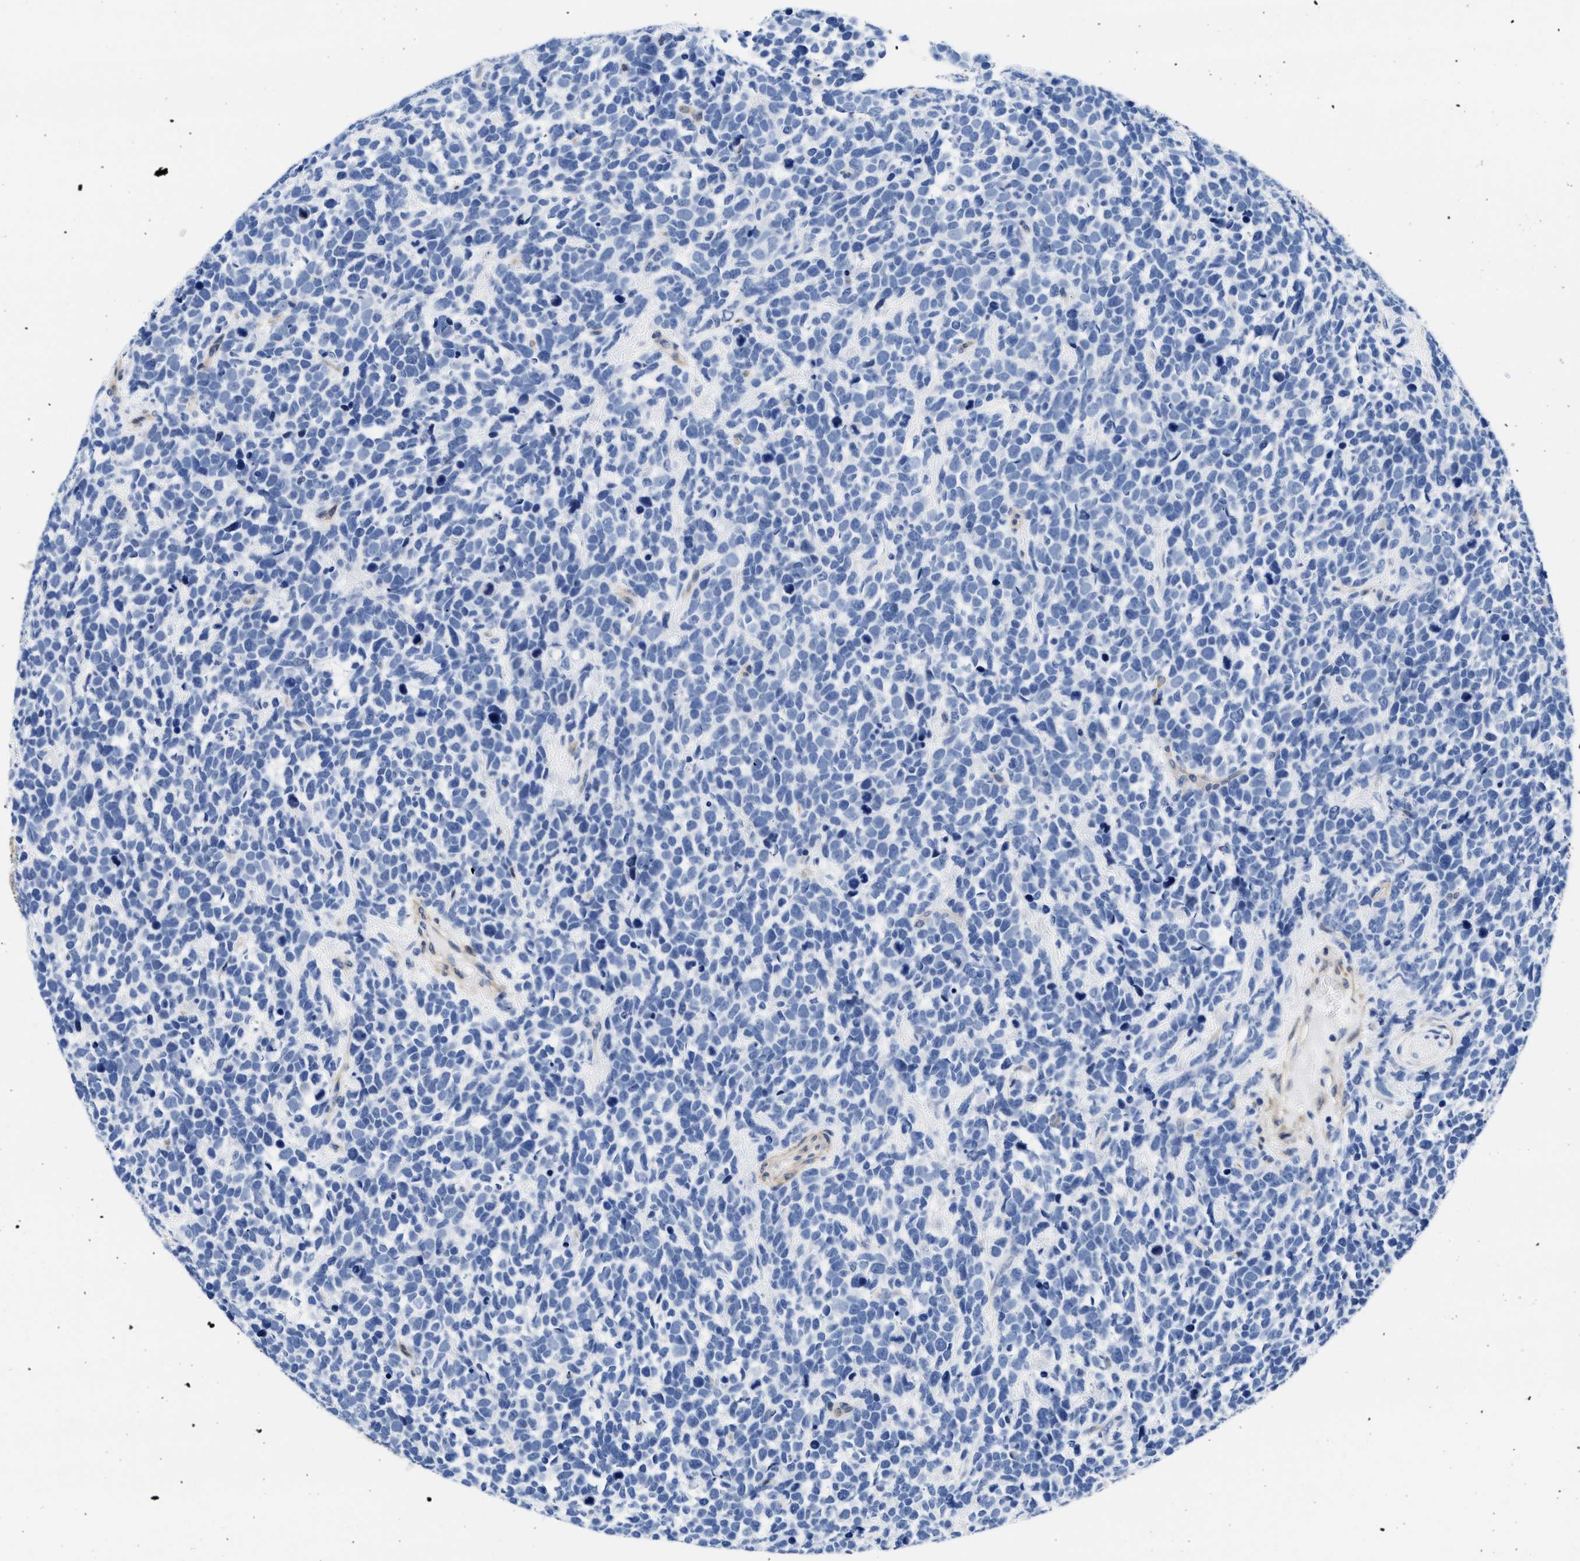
{"staining": {"intensity": "negative", "quantity": "none", "location": "none"}, "tissue": "urothelial cancer", "cell_type": "Tumor cells", "image_type": "cancer", "snomed": [{"axis": "morphology", "description": "Urothelial carcinoma, High grade"}, {"axis": "topography", "description": "Urinary bladder"}], "caption": "The immunohistochemistry (IHC) image has no significant staining in tumor cells of urothelial carcinoma (high-grade) tissue.", "gene": "TRIM29", "patient": {"sex": "female", "age": 82}}